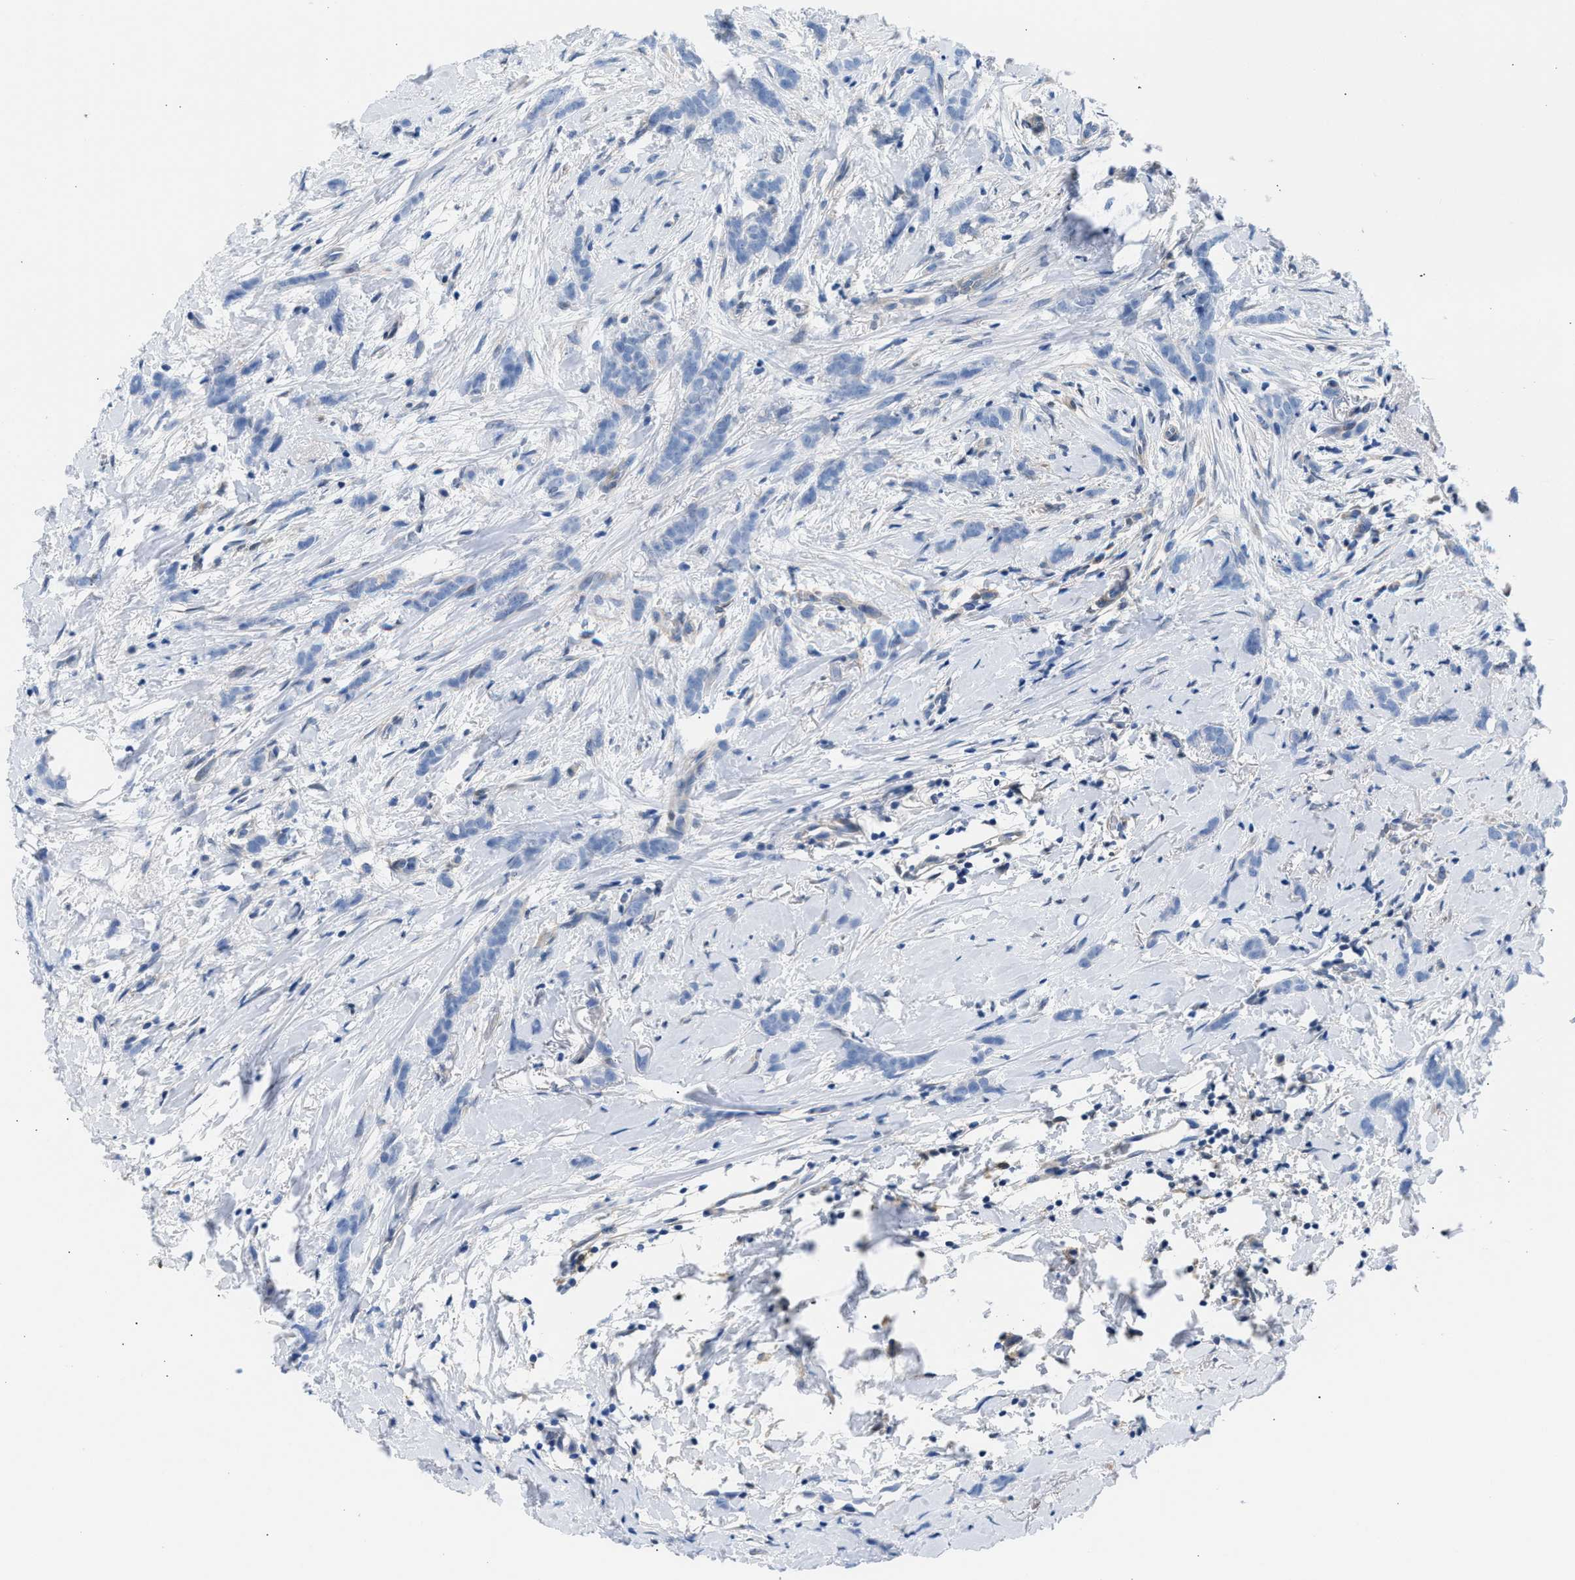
{"staining": {"intensity": "negative", "quantity": "none", "location": "none"}, "tissue": "breast cancer", "cell_type": "Tumor cells", "image_type": "cancer", "snomed": [{"axis": "morphology", "description": "Lobular carcinoma, in situ"}, {"axis": "morphology", "description": "Lobular carcinoma"}, {"axis": "topography", "description": "Breast"}], "caption": "The histopathology image shows no significant expression in tumor cells of breast cancer.", "gene": "CBR1", "patient": {"sex": "female", "age": 41}}